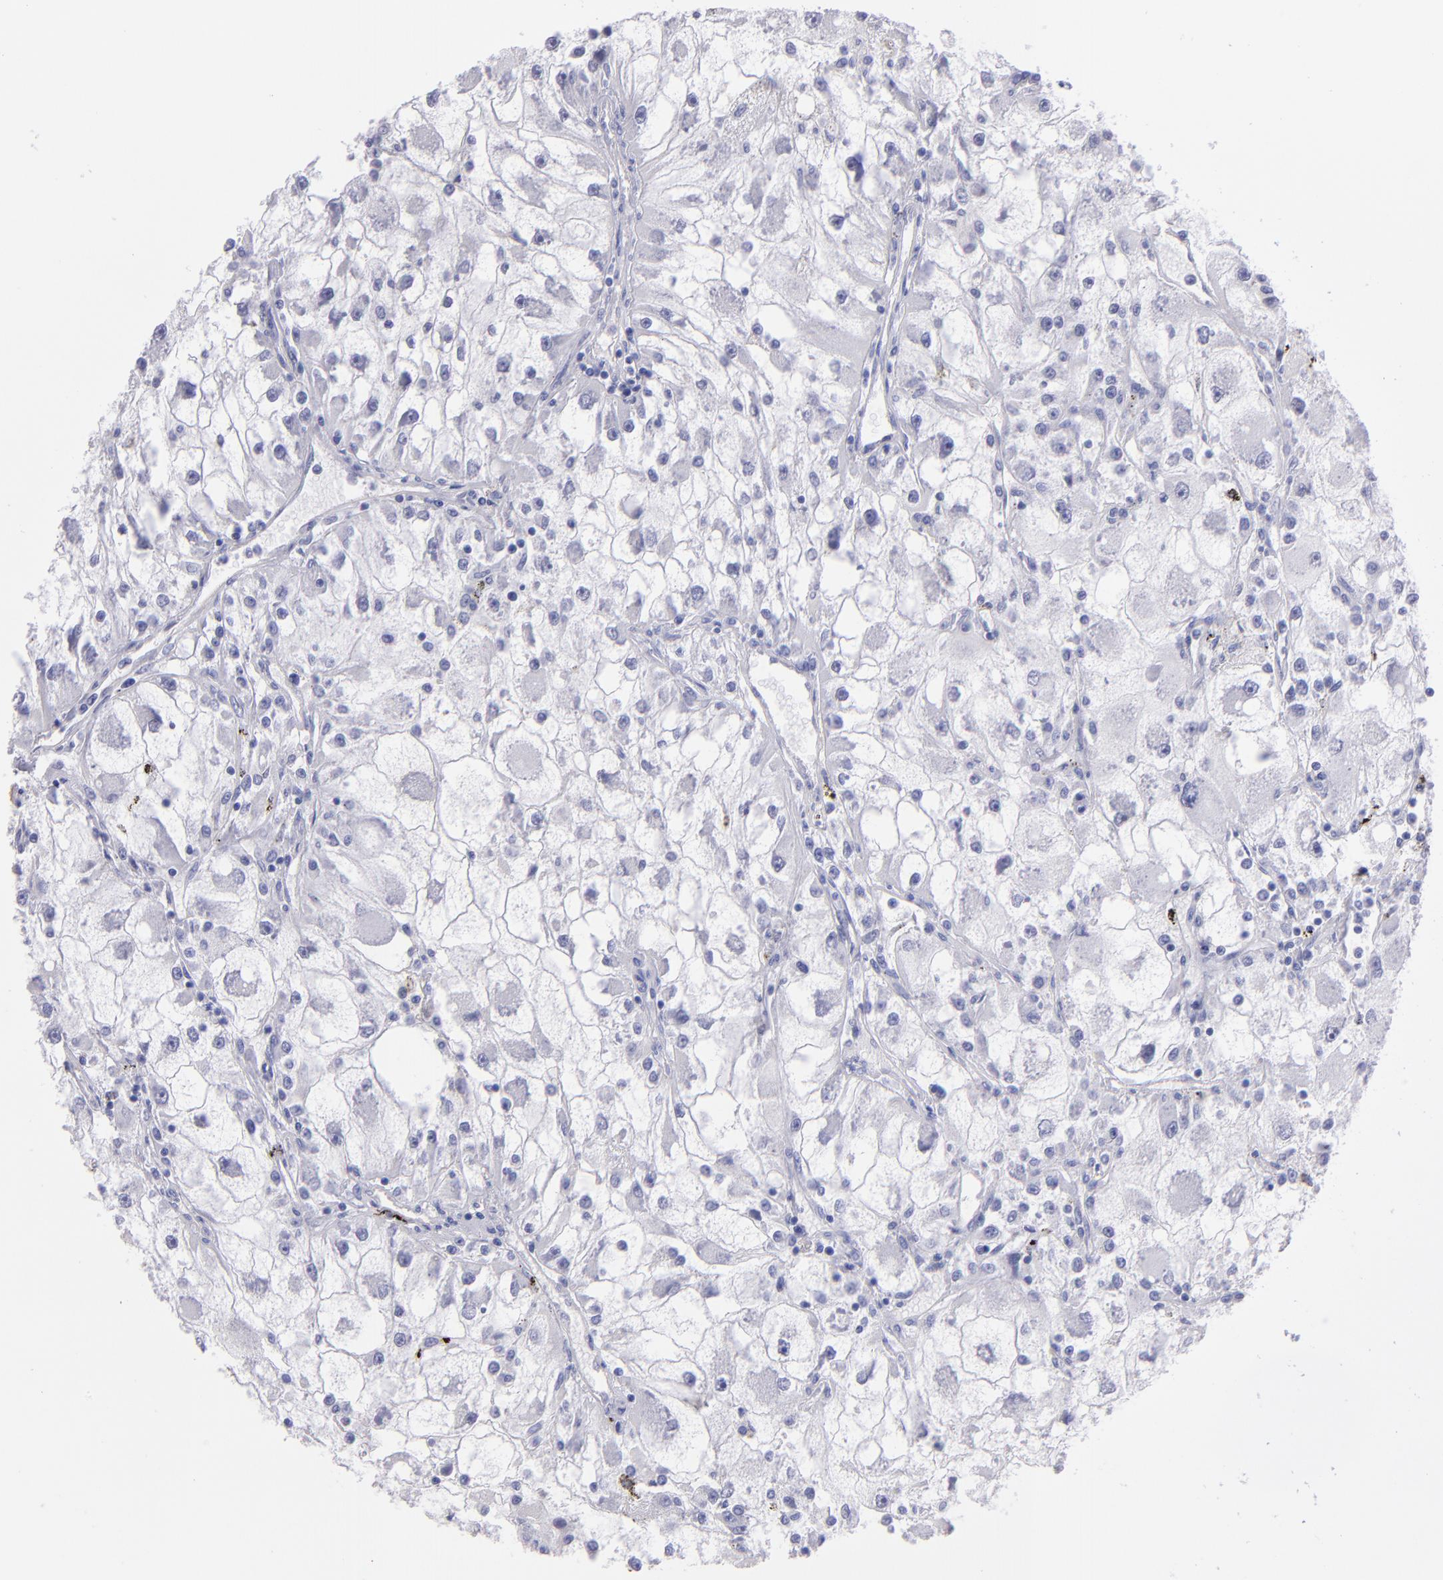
{"staining": {"intensity": "negative", "quantity": "none", "location": "none"}, "tissue": "renal cancer", "cell_type": "Tumor cells", "image_type": "cancer", "snomed": [{"axis": "morphology", "description": "Adenocarcinoma, NOS"}, {"axis": "topography", "description": "Kidney"}], "caption": "An IHC image of renal cancer (adenocarcinoma) is shown. There is no staining in tumor cells of renal cancer (adenocarcinoma).", "gene": "TG", "patient": {"sex": "female", "age": 73}}